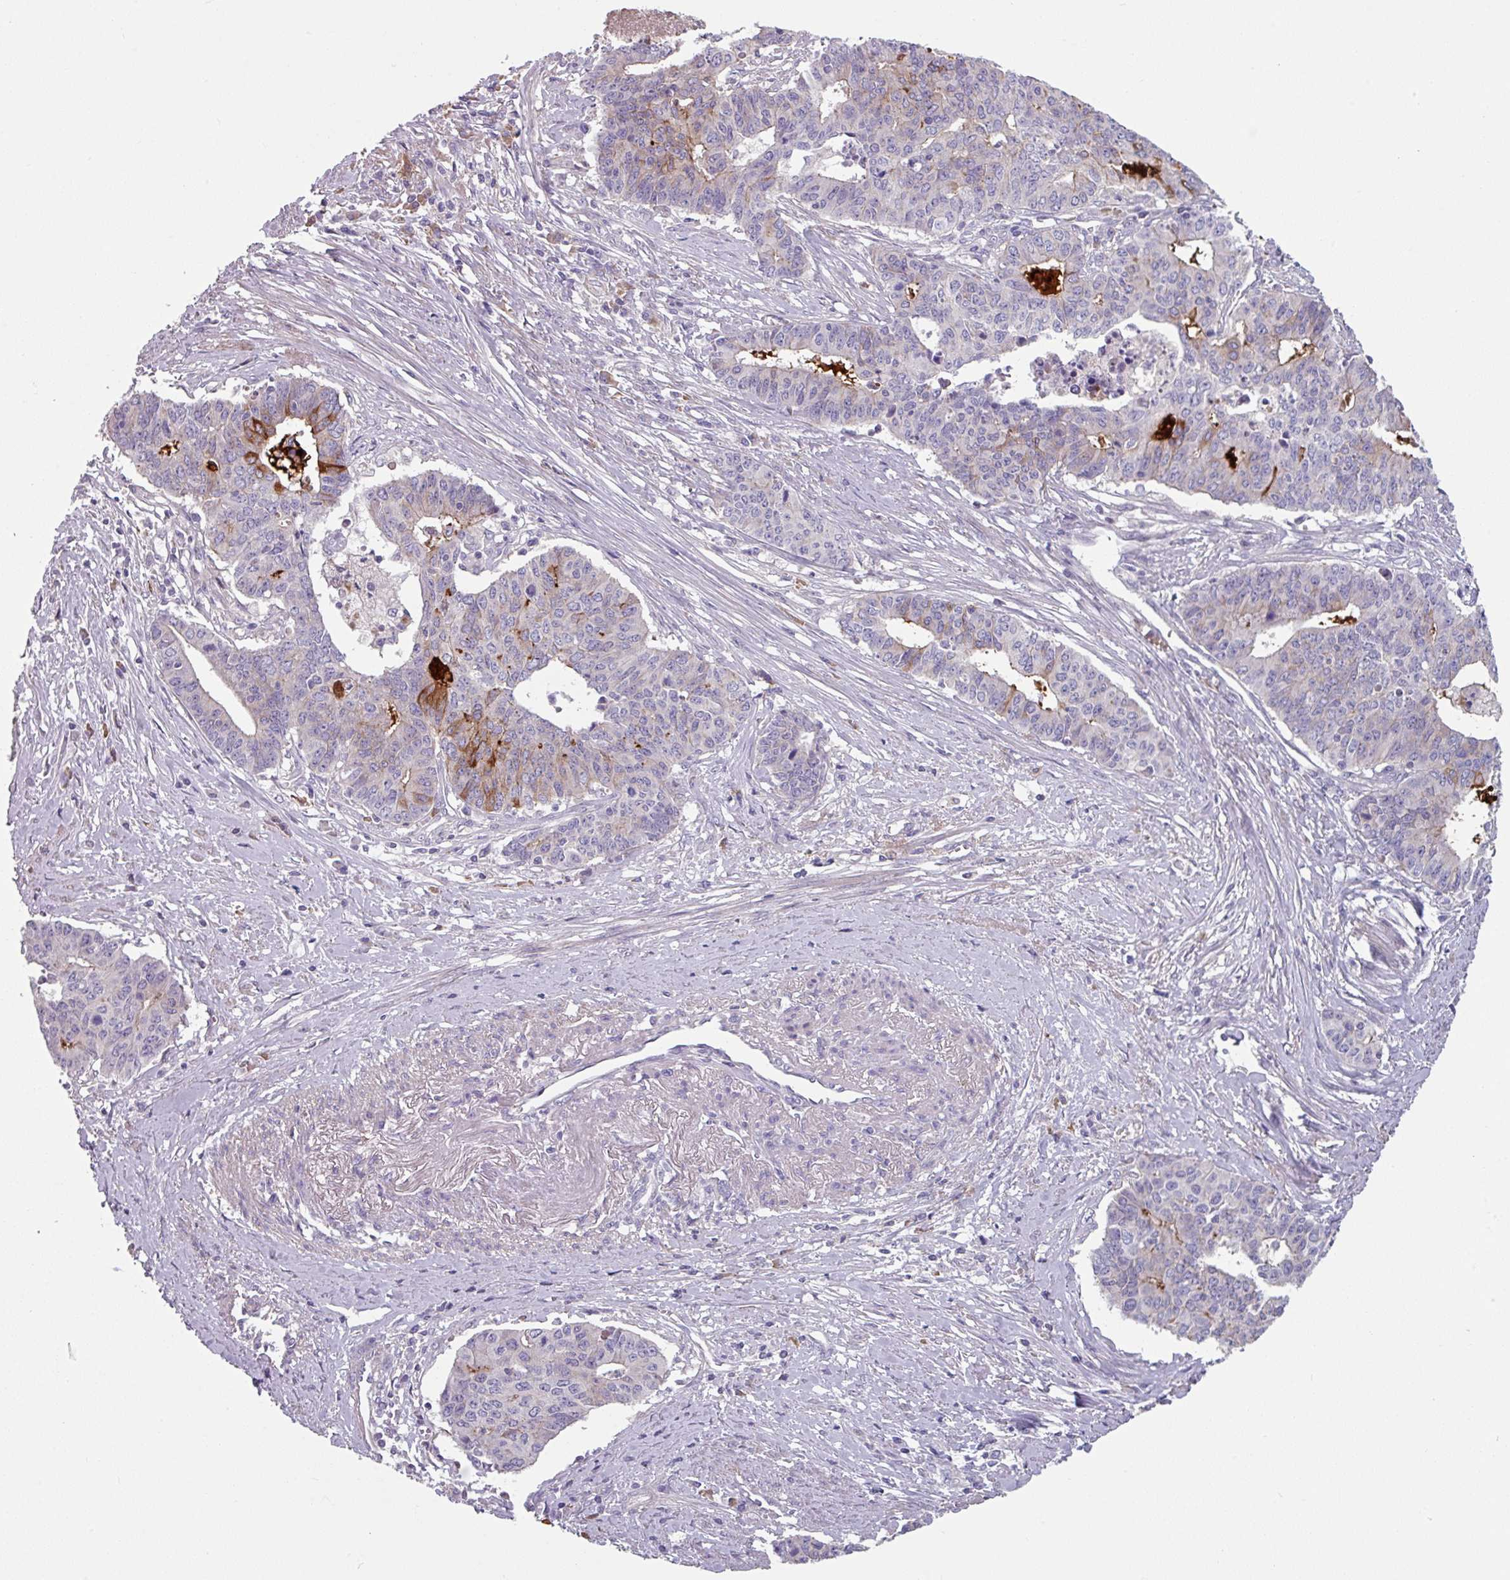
{"staining": {"intensity": "moderate", "quantity": "<25%", "location": "cytoplasmic/membranous"}, "tissue": "endometrial cancer", "cell_type": "Tumor cells", "image_type": "cancer", "snomed": [{"axis": "morphology", "description": "Adenocarcinoma, NOS"}, {"axis": "topography", "description": "Endometrium"}], "caption": "Endometrial cancer was stained to show a protein in brown. There is low levels of moderate cytoplasmic/membranous expression in about <25% of tumor cells. (DAB (3,3'-diaminobenzidine) = brown stain, brightfield microscopy at high magnification).", "gene": "TMEM132A", "patient": {"sex": "female", "age": 59}}